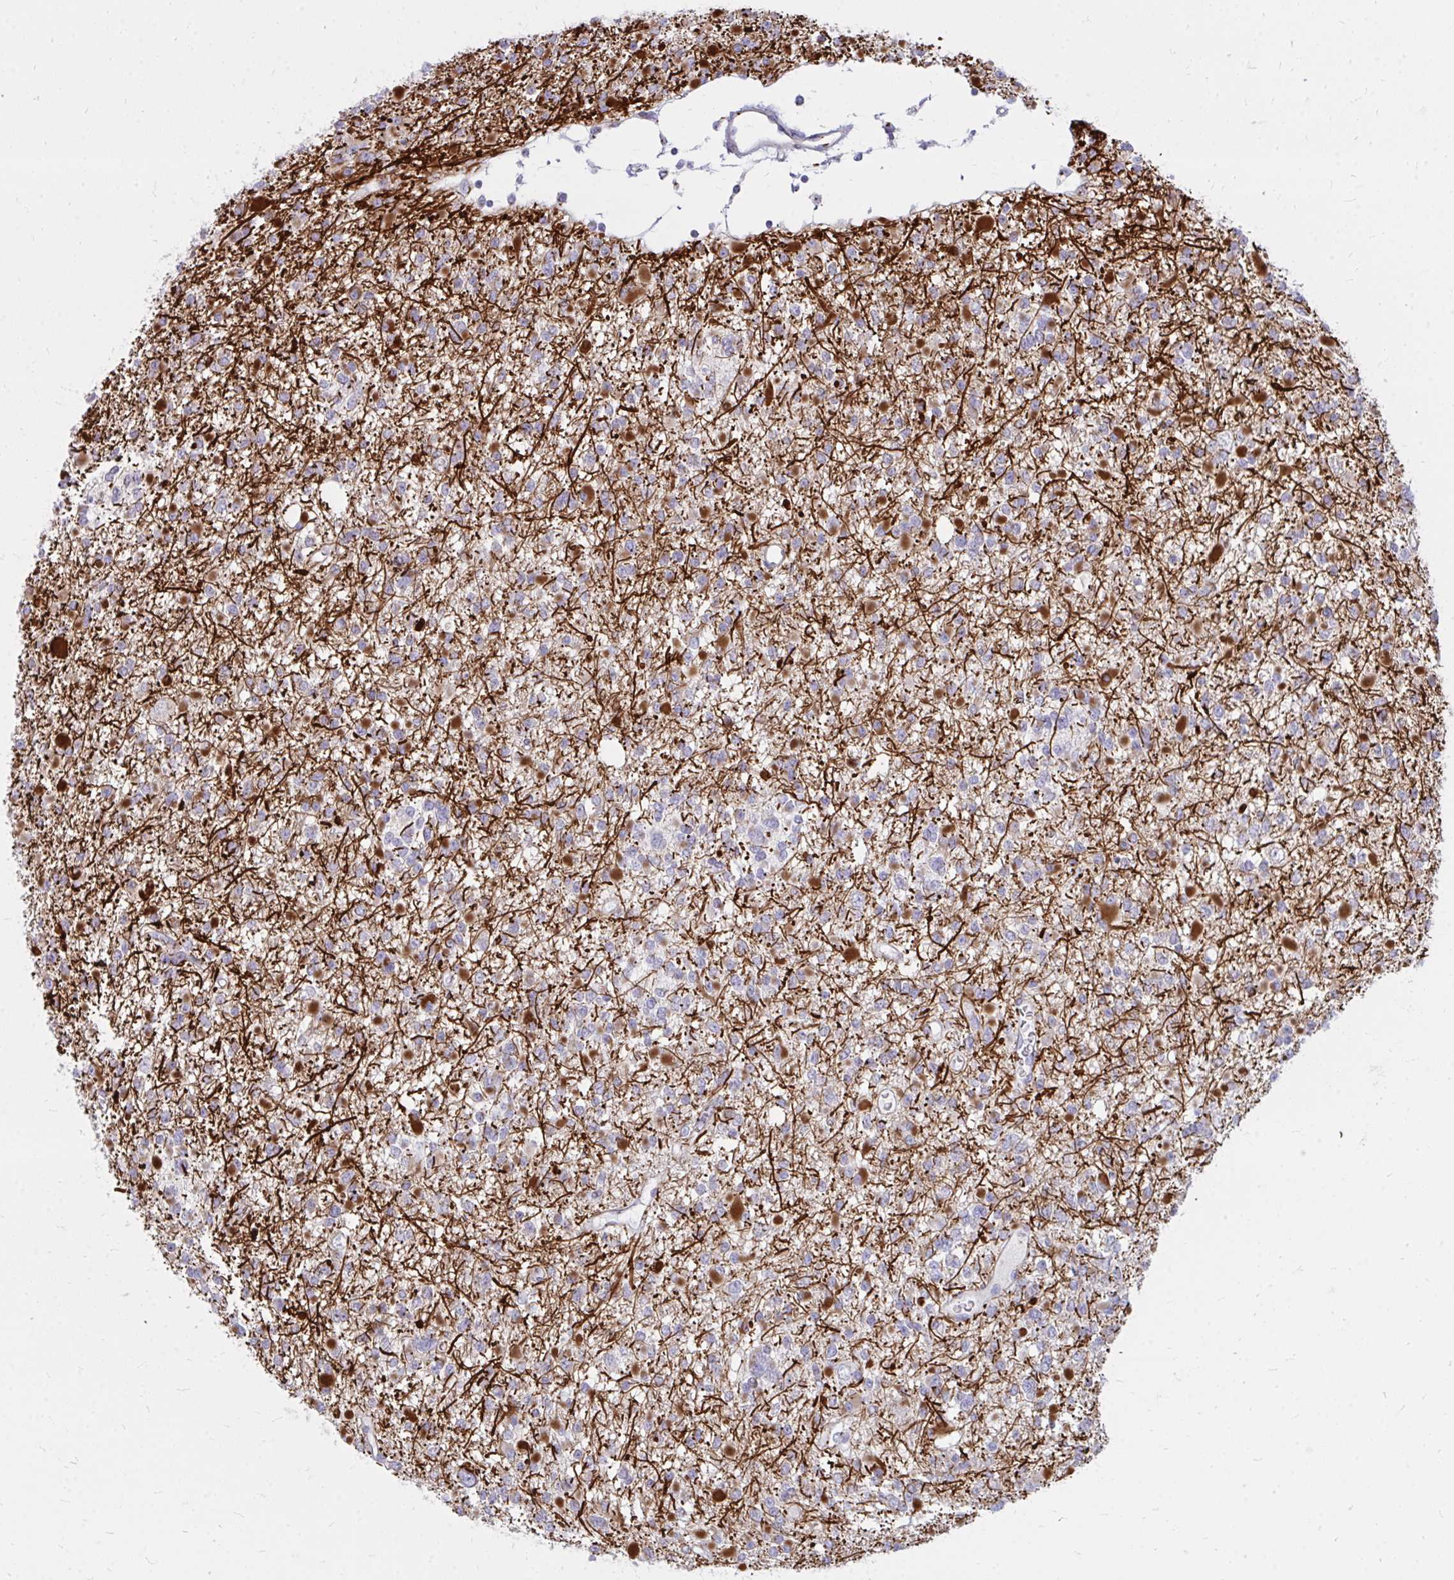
{"staining": {"intensity": "strong", "quantity": "<25%", "location": "cytoplasmic/membranous"}, "tissue": "glioma", "cell_type": "Tumor cells", "image_type": "cancer", "snomed": [{"axis": "morphology", "description": "Glioma, malignant, Low grade"}, {"axis": "topography", "description": "Brain"}], "caption": "High-magnification brightfield microscopy of malignant glioma (low-grade) stained with DAB (brown) and counterstained with hematoxylin (blue). tumor cells exhibit strong cytoplasmic/membranous expression is seen in approximately<25% of cells.", "gene": "RAB6B", "patient": {"sex": "female", "age": 22}}